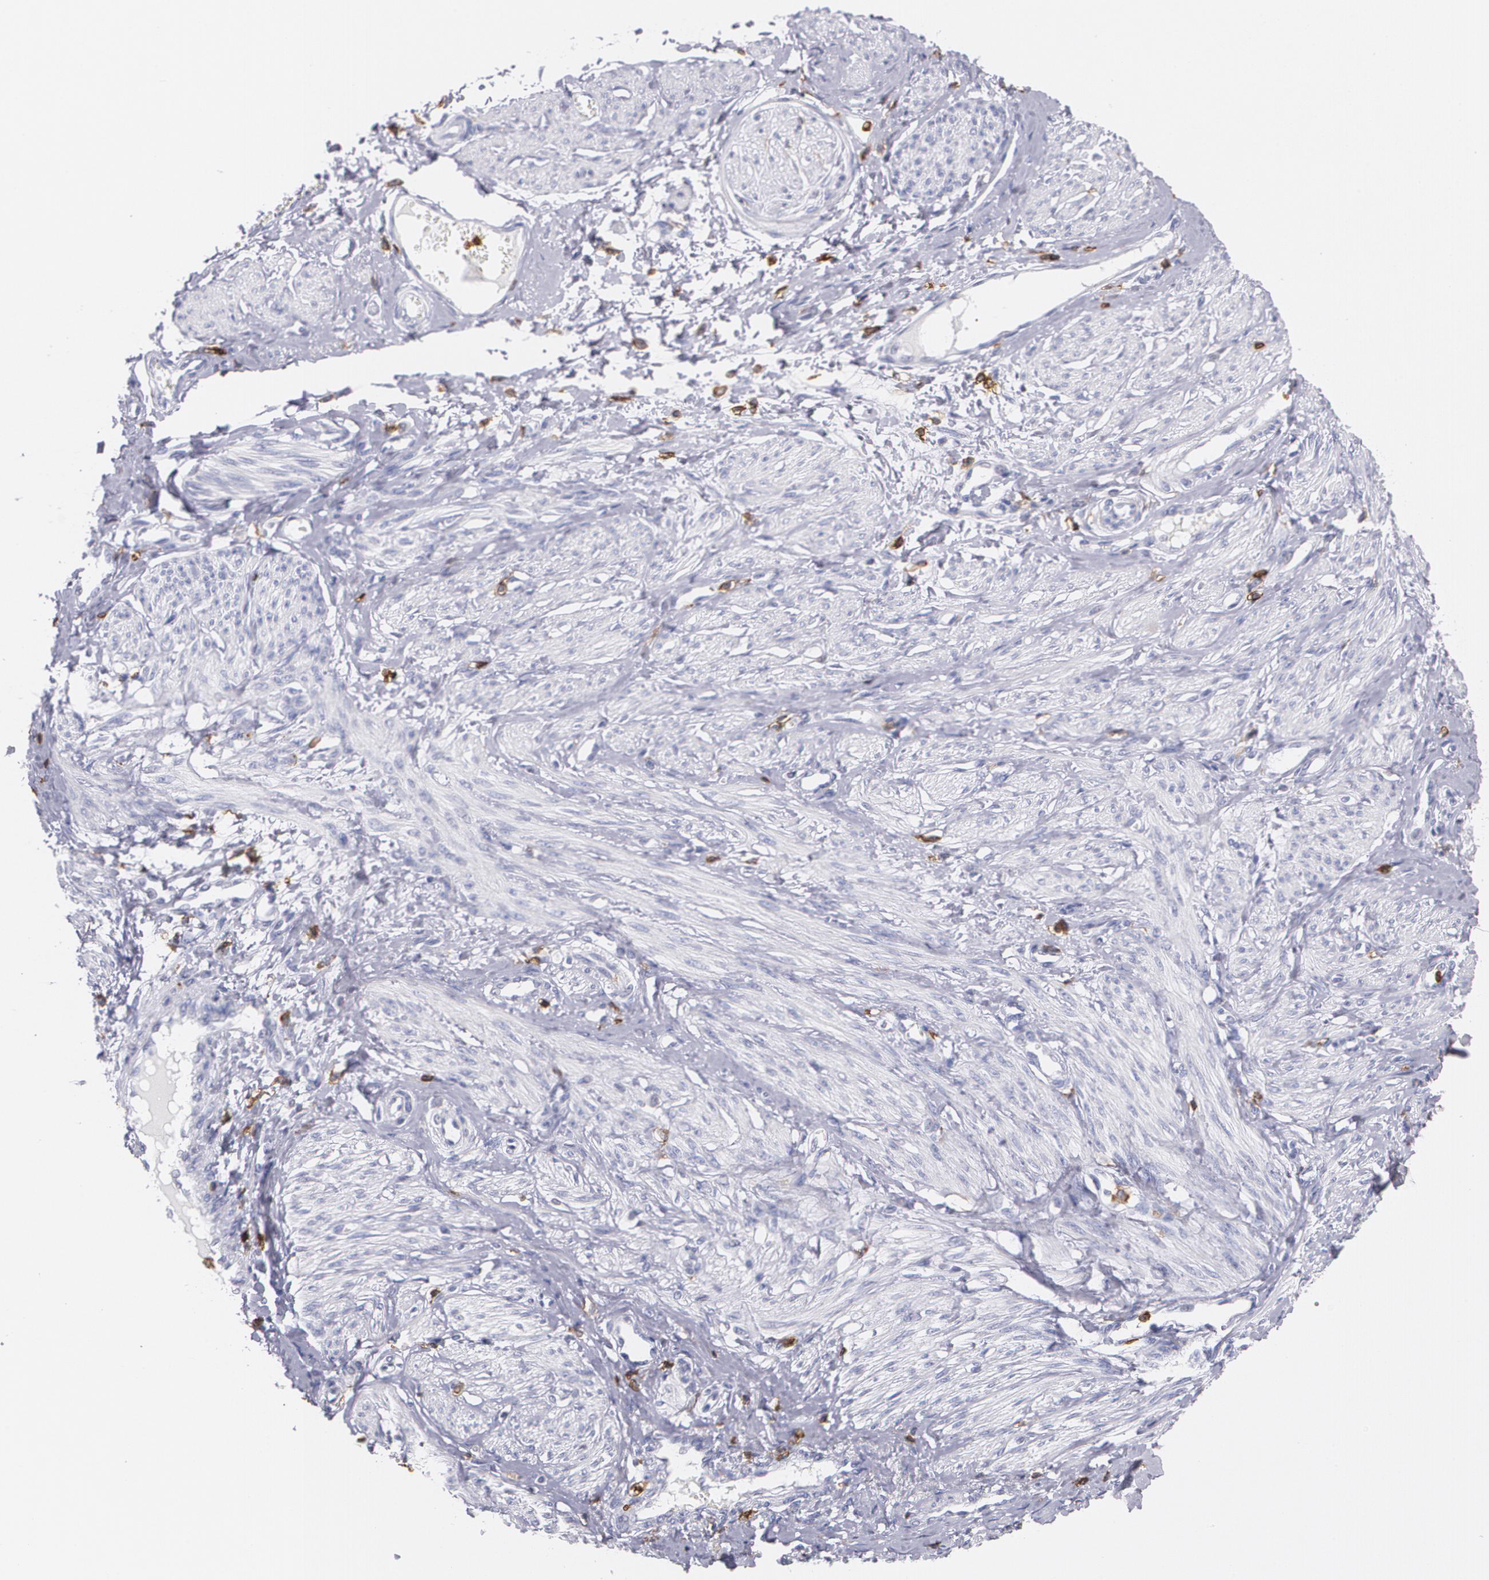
{"staining": {"intensity": "negative", "quantity": "none", "location": "none"}, "tissue": "smooth muscle", "cell_type": "Smooth muscle cells", "image_type": "normal", "snomed": [{"axis": "morphology", "description": "Normal tissue, NOS"}, {"axis": "topography", "description": "Smooth muscle"}, {"axis": "topography", "description": "Uterus"}], "caption": "DAB (3,3'-diaminobenzidine) immunohistochemical staining of unremarkable smooth muscle reveals no significant staining in smooth muscle cells.", "gene": "PTPRC", "patient": {"sex": "female", "age": 39}}